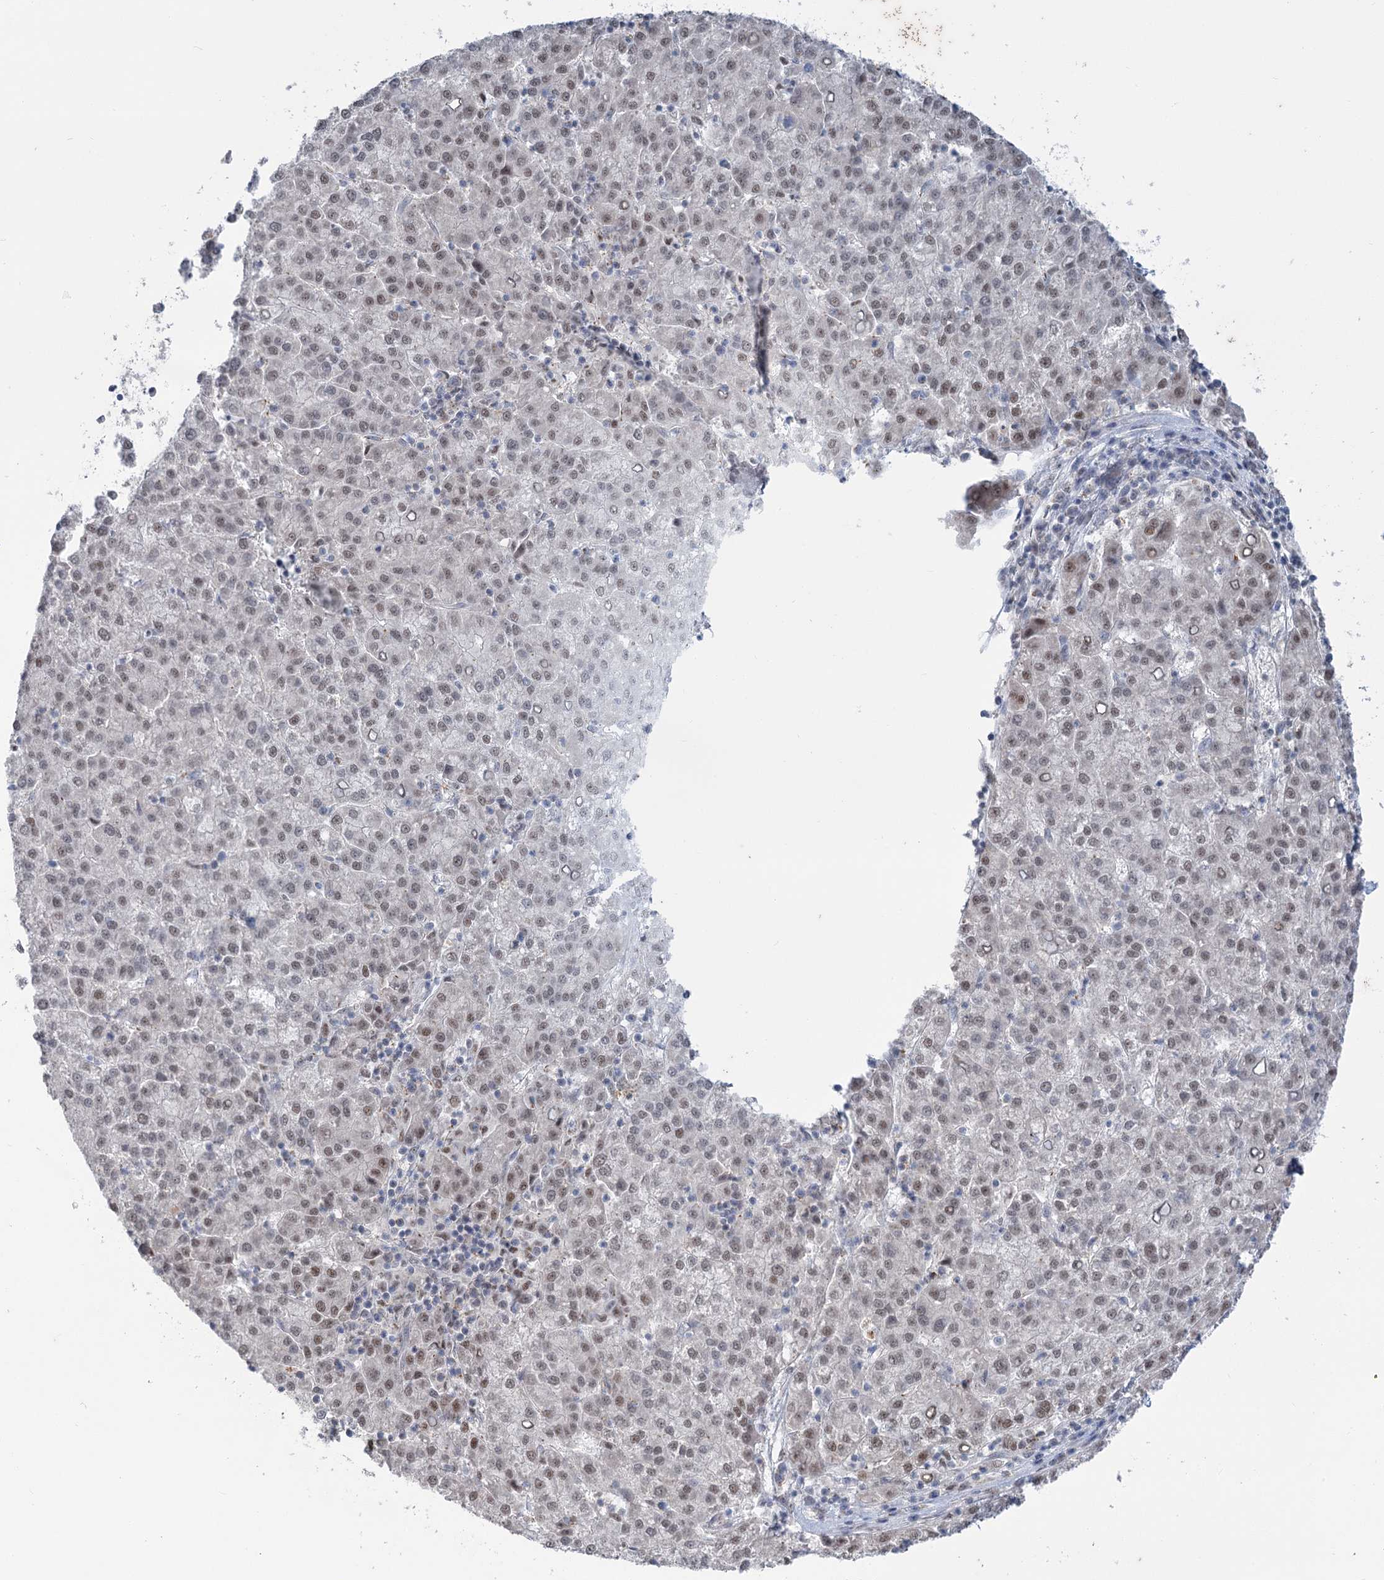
{"staining": {"intensity": "weak", "quantity": "25%-75%", "location": "nuclear"}, "tissue": "liver cancer", "cell_type": "Tumor cells", "image_type": "cancer", "snomed": [{"axis": "morphology", "description": "Carcinoma, Hepatocellular, NOS"}, {"axis": "topography", "description": "Liver"}], "caption": "IHC of liver cancer reveals low levels of weak nuclear expression in about 25%-75% of tumor cells.", "gene": "MTG1", "patient": {"sex": "female", "age": 58}}